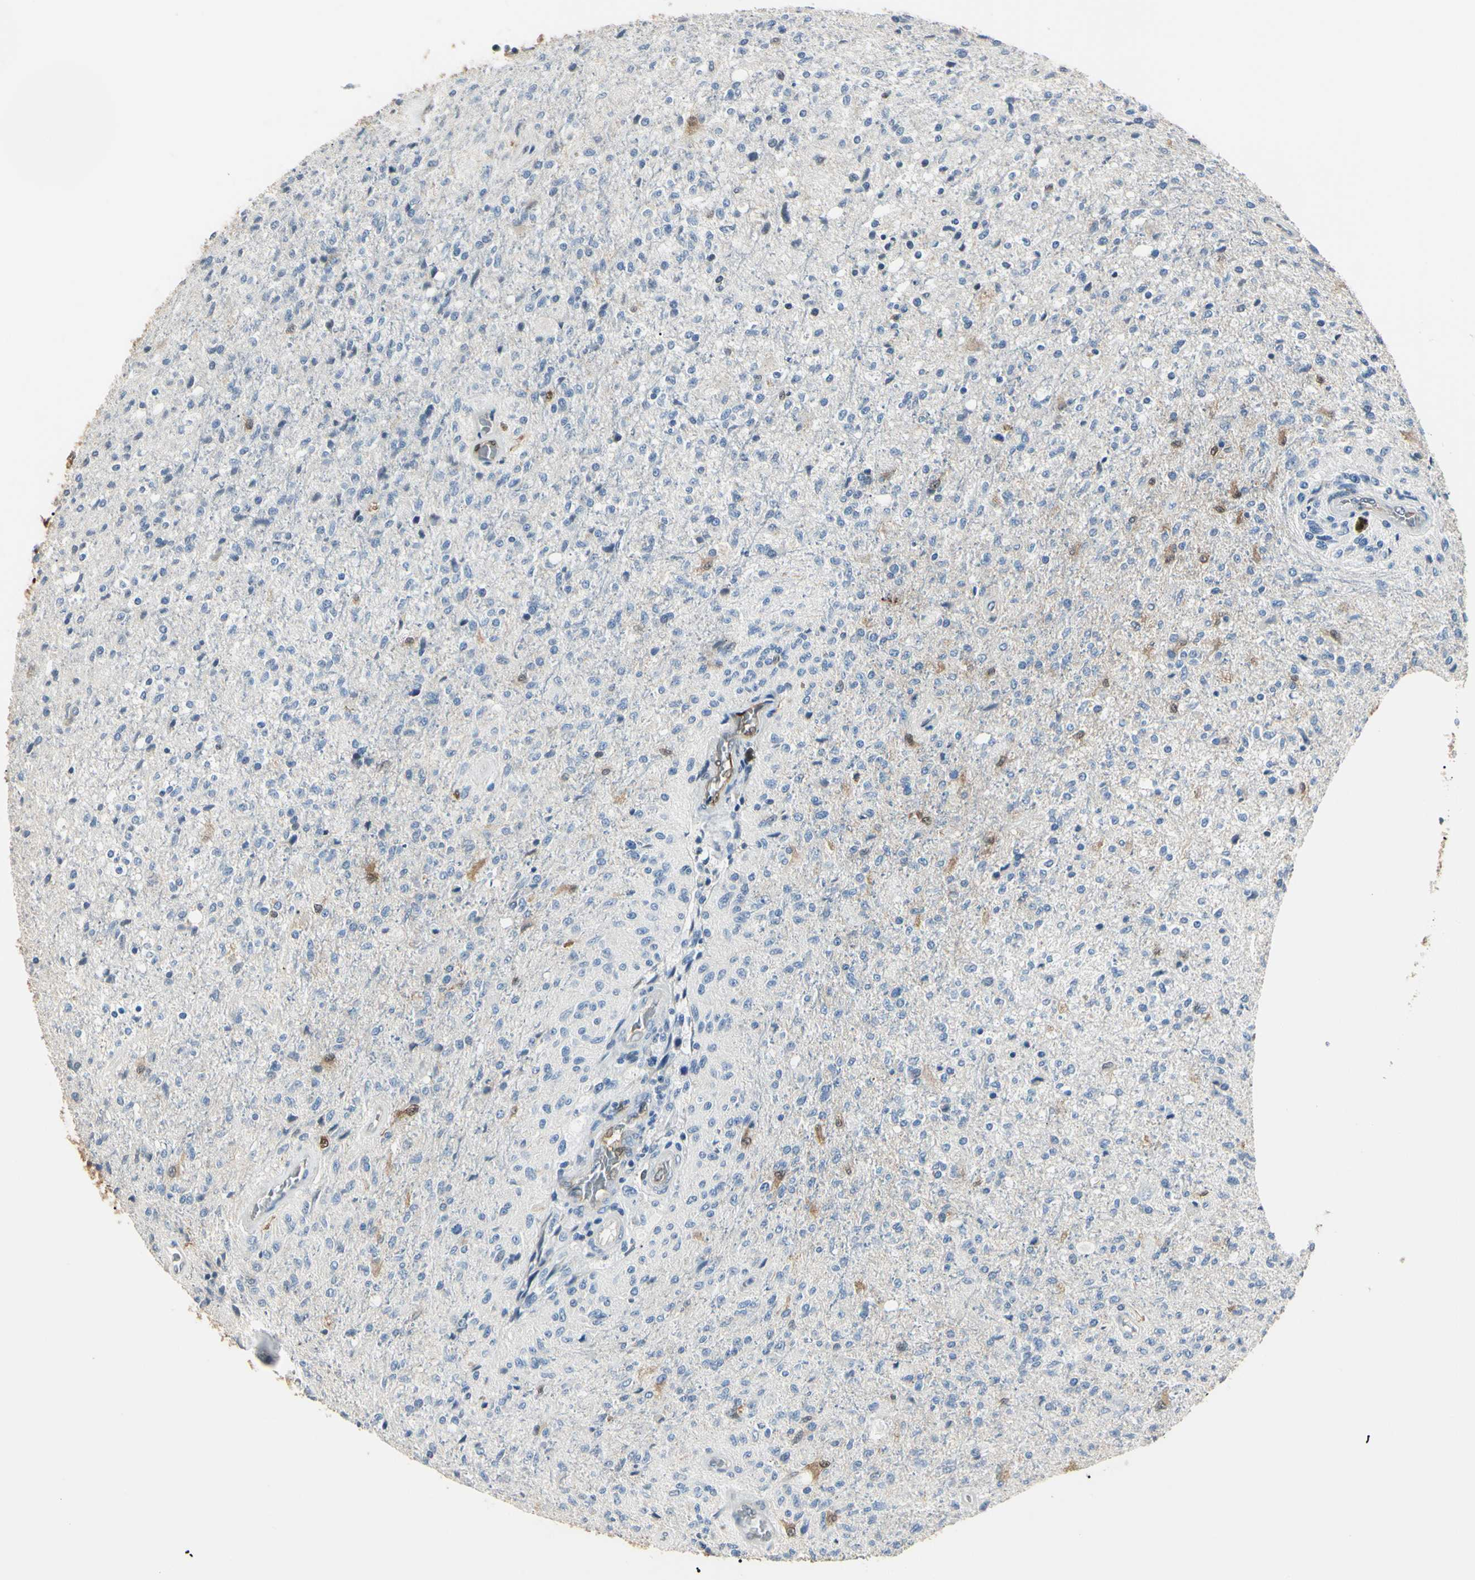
{"staining": {"intensity": "weak", "quantity": "<25%", "location": "cytoplasmic/membranous"}, "tissue": "glioma", "cell_type": "Tumor cells", "image_type": "cancer", "snomed": [{"axis": "morphology", "description": "Normal tissue, NOS"}, {"axis": "morphology", "description": "Glioma, malignant, High grade"}, {"axis": "topography", "description": "Cerebral cortex"}], "caption": "Tumor cells show no significant protein staining in glioma.", "gene": "AKR1C3", "patient": {"sex": "male", "age": 77}}